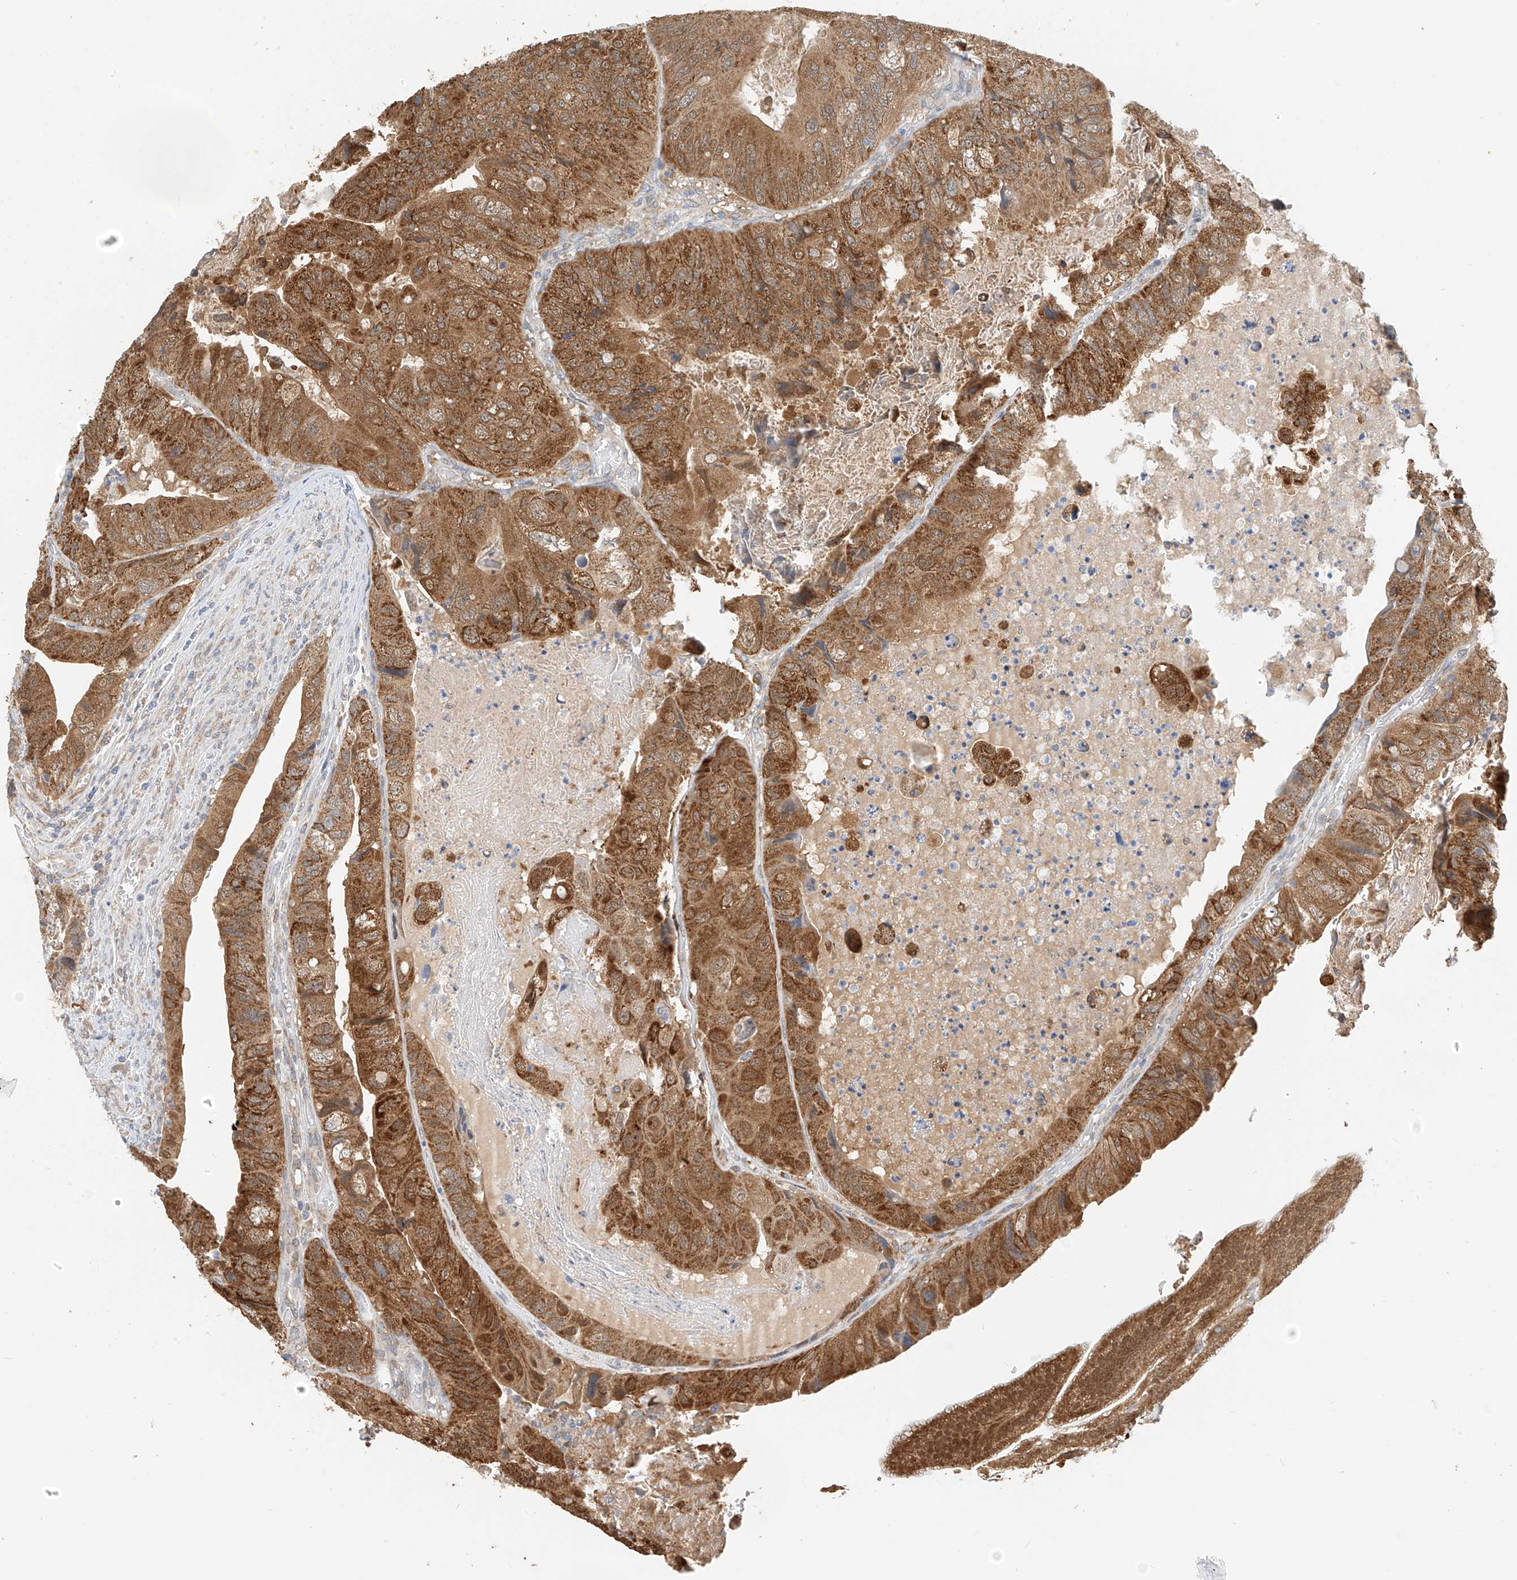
{"staining": {"intensity": "strong", "quantity": ">75%", "location": "cytoplasmic/membranous"}, "tissue": "colorectal cancer", "cell_type": "Tumor cells", "image_type": "cancer", "snomed": [{"axis": "morphology", "description": "Adenocarcinoma, NOS"}, {"axis": "topography", "description": "Rectum"}], "caption": "Immunohistochemical staining of colorectal adenocarcinoma shows high levels of strong cytoplasmic/membranous positivity in approximately >75% of tumor cells. (DAB (3,3'-diaminobenzidine) = brown stain, brightfield microscopy at high magnification).", "gene": "PPA2", "patient": {"sex": "male", "age": 63}}